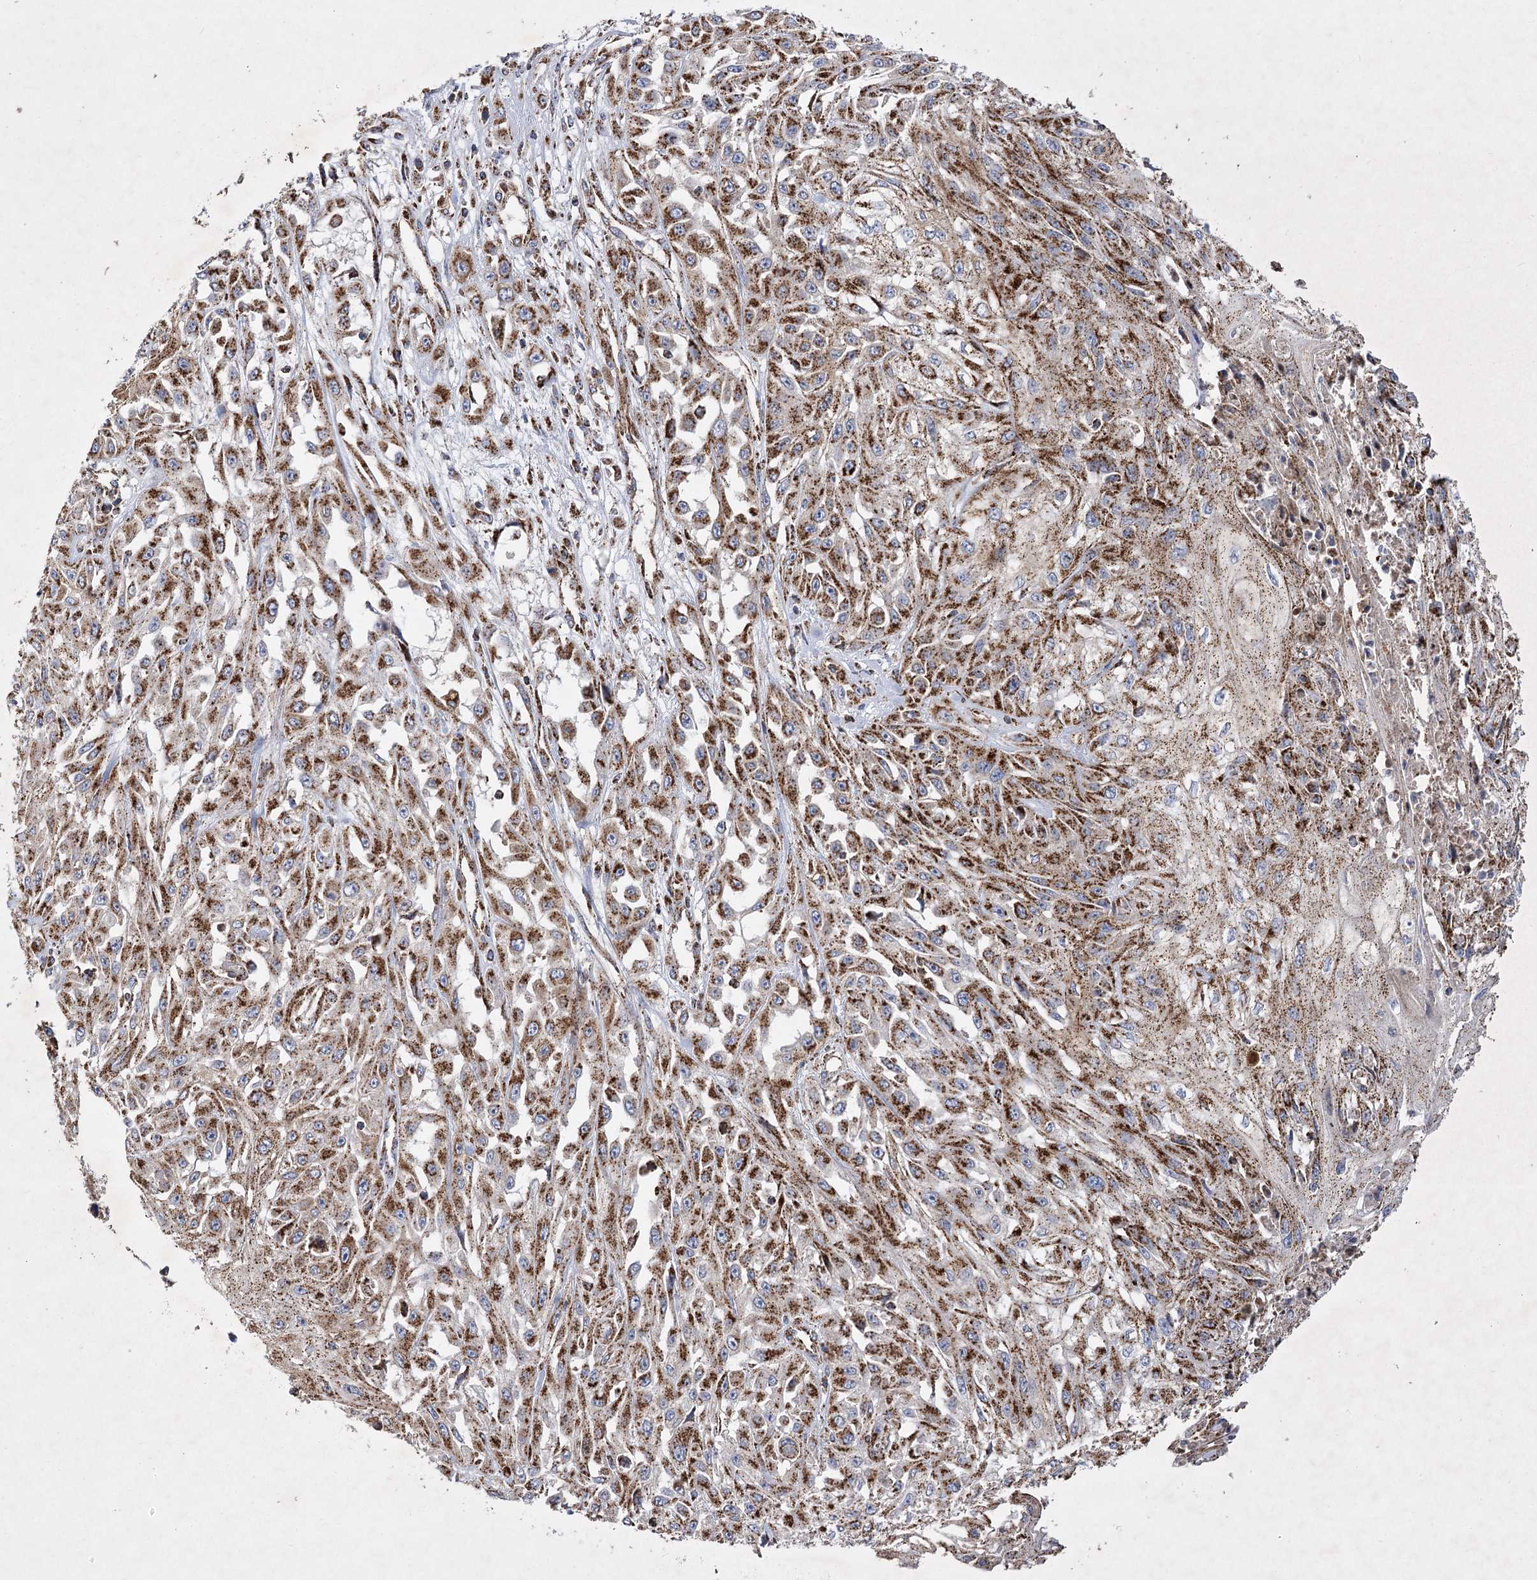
{"staining": {"intensity": "strong", "quantity": ">75%", "location": "cytoplasmic/membranous"}, "tissue": "skin cancer", "cell_type": "Tumor cells", "image_type": "cancer", "snomed": [{"axis": "morphology", "description": "Squamous cell carcinoma, NOS"}, {"axis": "morphology", "description": "Squamous cell carcinoma, metastatic, NOS"}, {"axis": "topography", "description": "Skin"}, {"axis": "topography", "description": "Lymph node"}], "caption": "This photomicrograph displays immunohistochemistry staining of human skin squamous cell carcinoma, with high strong cytoplasmic/membranous expression in approximately >75% of tumor cells.", "gene": "ASNSD1", "patient": {"sex": "male", "age": 75}}